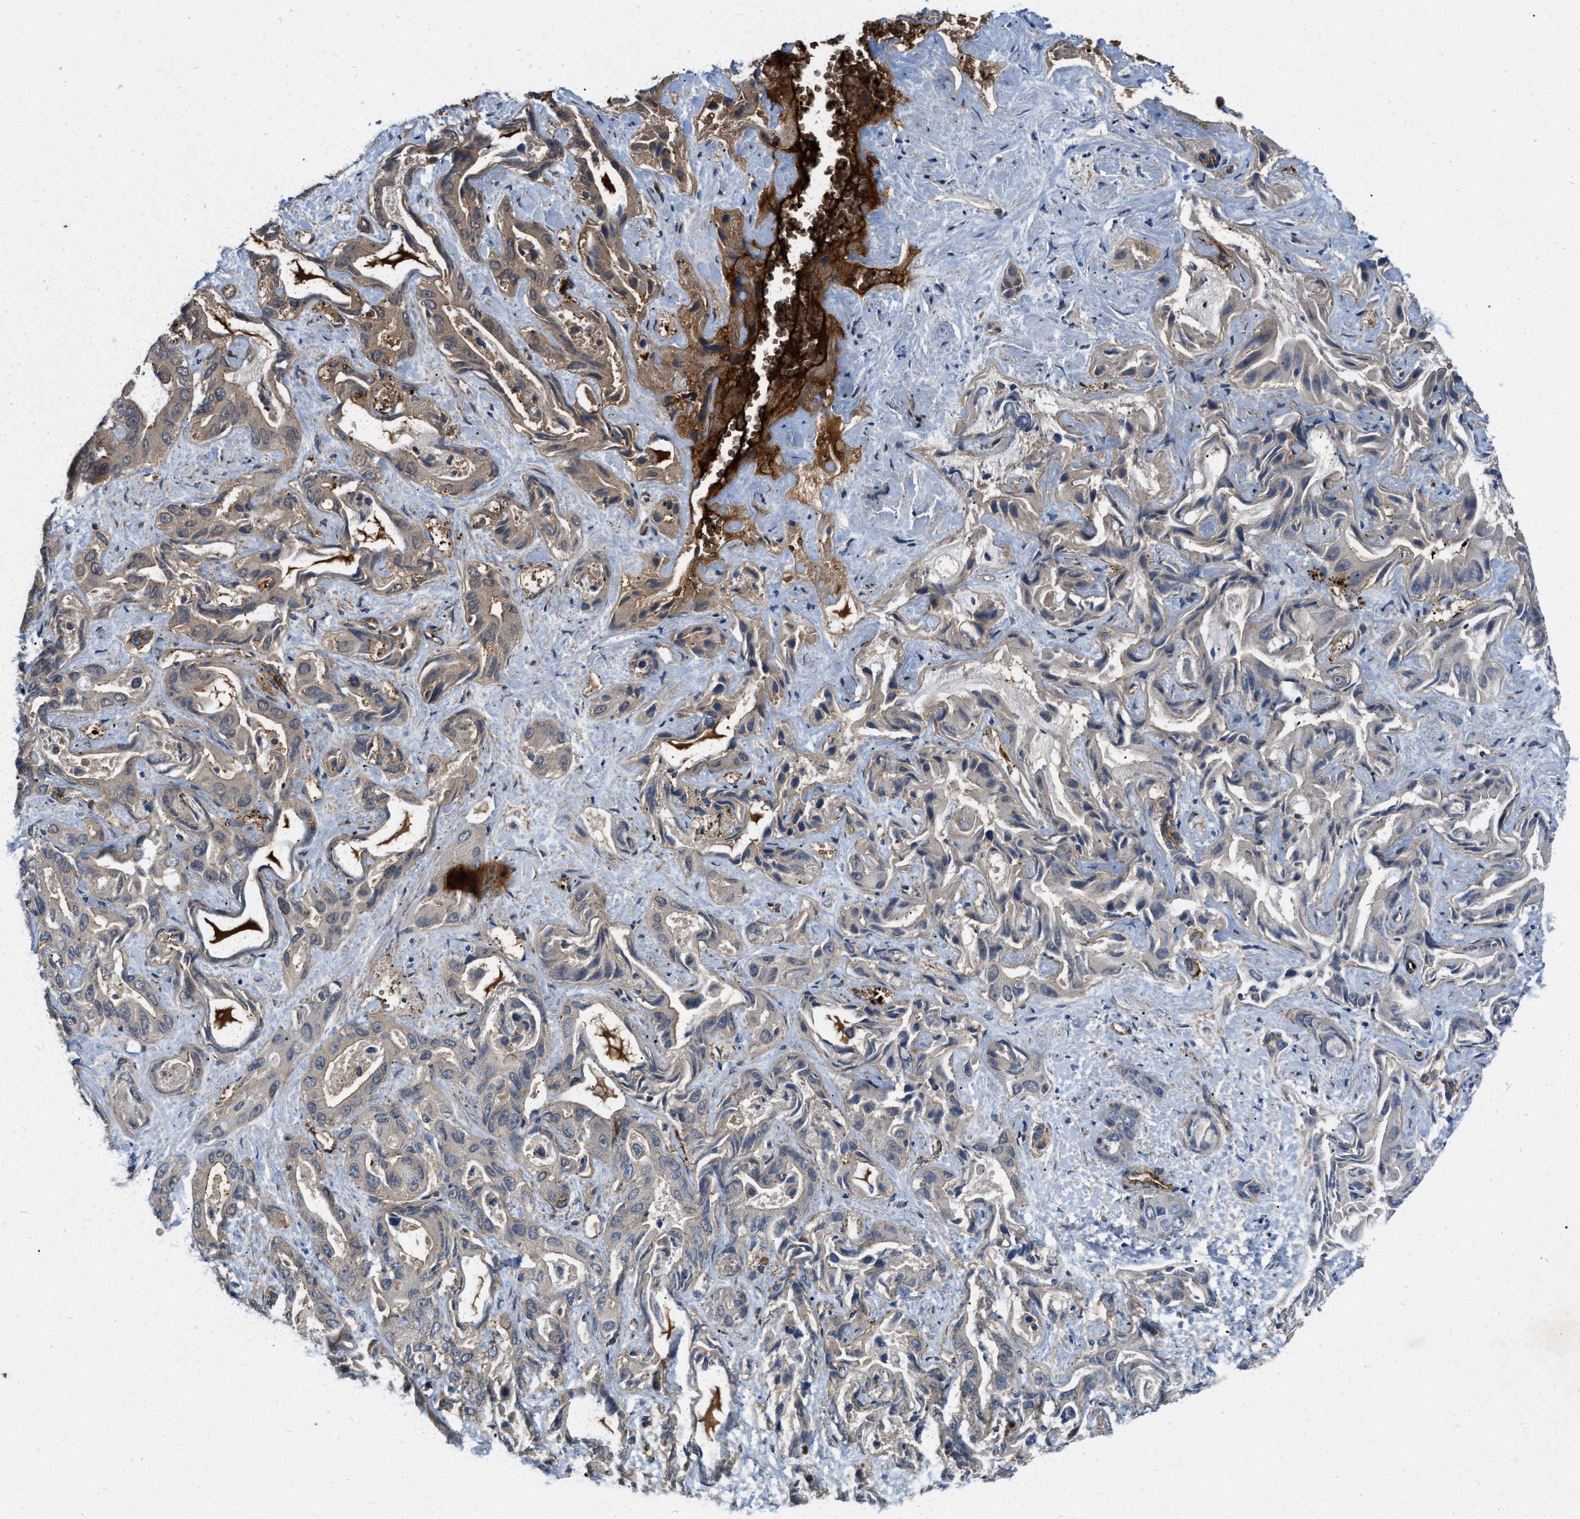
{"staining": {"intensity": "weak", "quantity": "25%-75%", "location": "cytoplasmic/membranous"}, "tissue": "liver cancer", "cell_type": "Tumor cells", "image_type": "cancer", "snomed": [{"axis": "morphology", "description": "Cholangiocarcinoma"}, {"axis": "topography", "description": "Liver"}], "caption": "This histopathology image displays immunohistochemistry staining of human liver cancer, with low weak cytoplasmic/membranous staining in about 25%-75% of tumor cells.", "gene": "ERC1", "patient": {"sex": "female", "age": 52}}